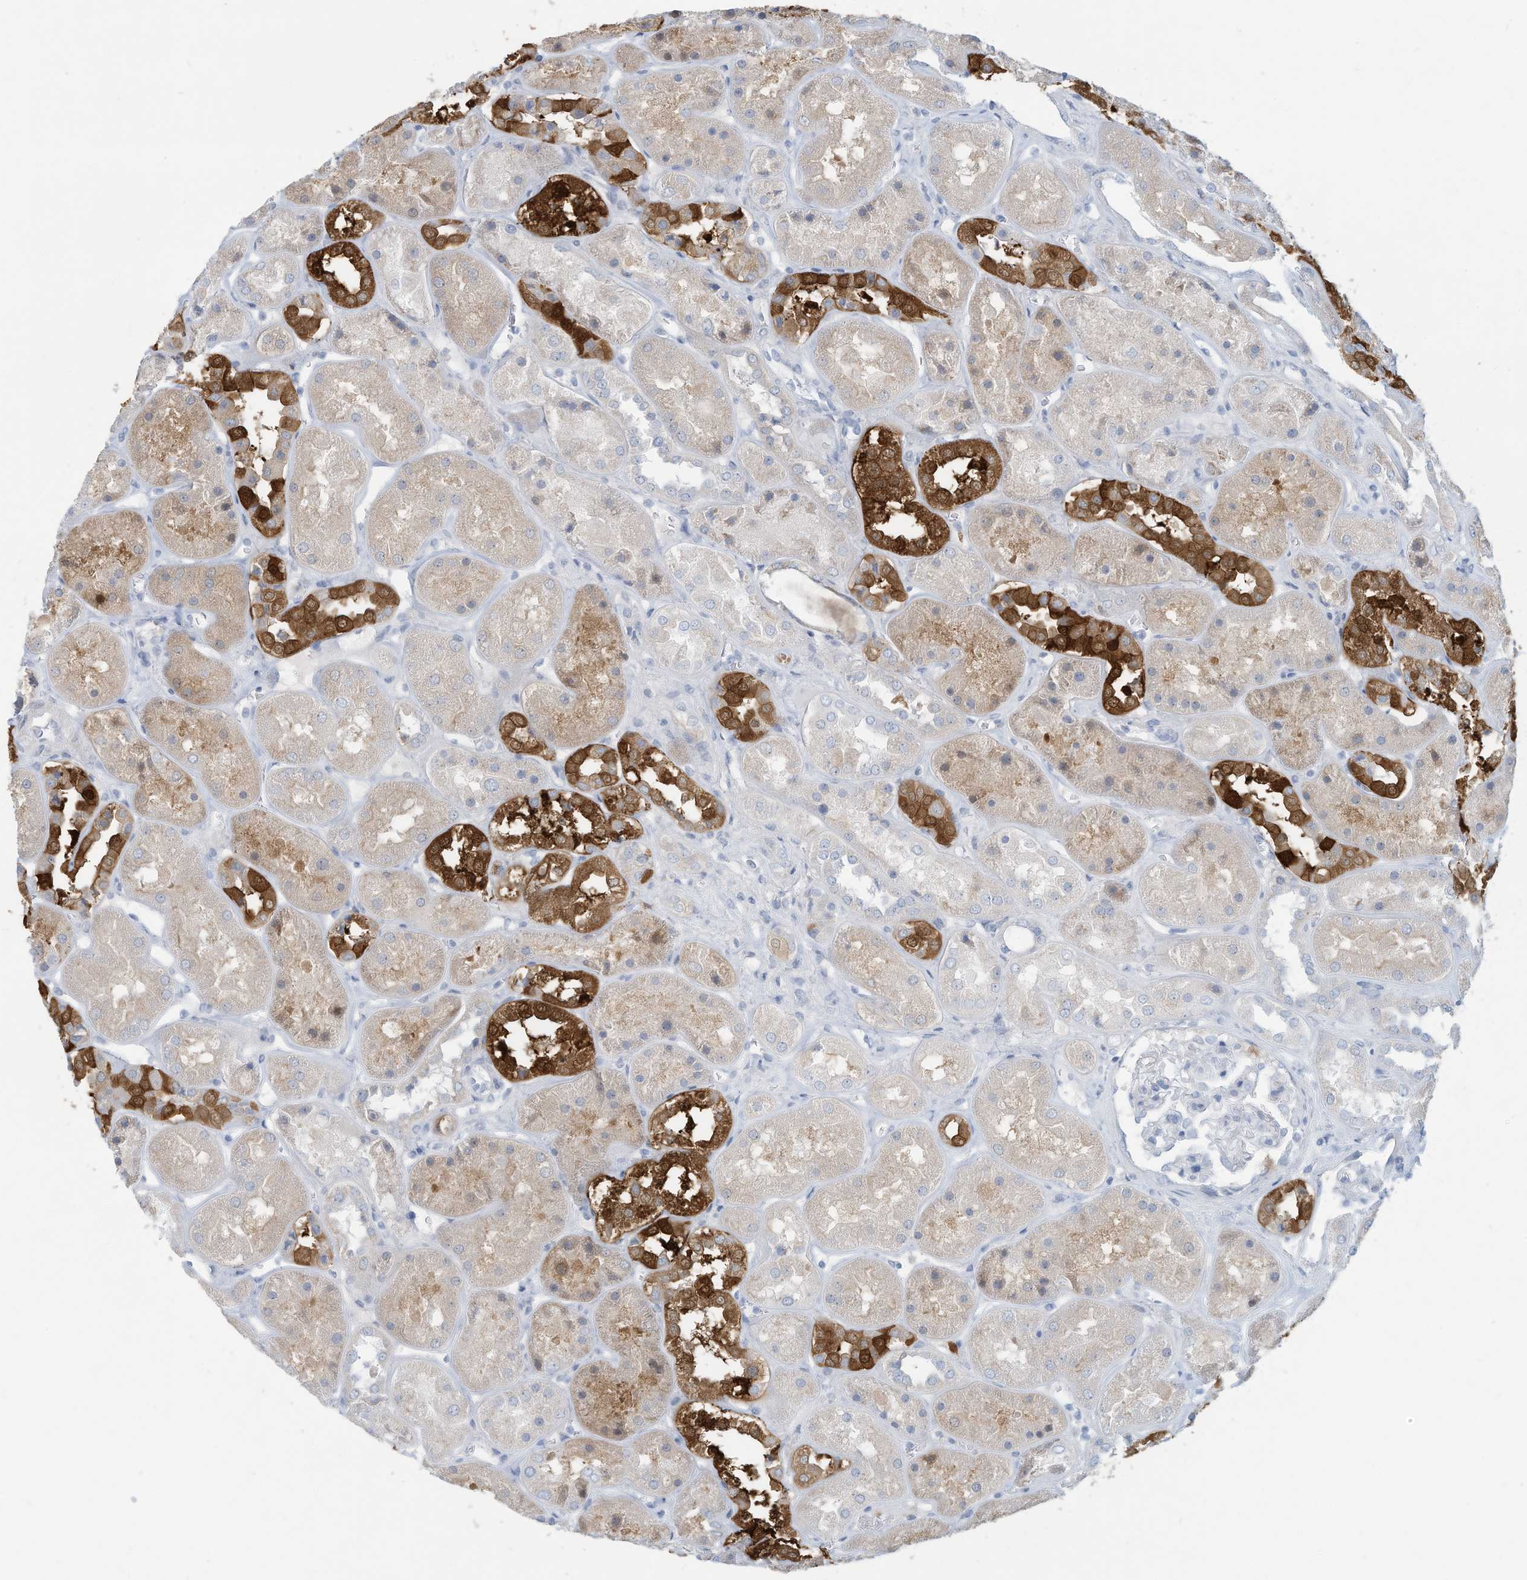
{"staining": {"intensity": "negative", "quantity": "none", "location": "none"}, "tissue": "kidney", "cell_type": "Cells in glomeruli", "image_type": "normal", "snomed": [{"axis": "morphology", "description": "Normal tissue, NOS"}, {"axis": "topography", "description": "Kidney"}], "caption": "The image displays no significant expression in cells in glomeruli of kidney. The staining is performed using DAB brown chromogen with nuclei counter-stained in using hematoxylin.", "gene": "ERI2", "patient": {"sex": "male", "age": 70}}